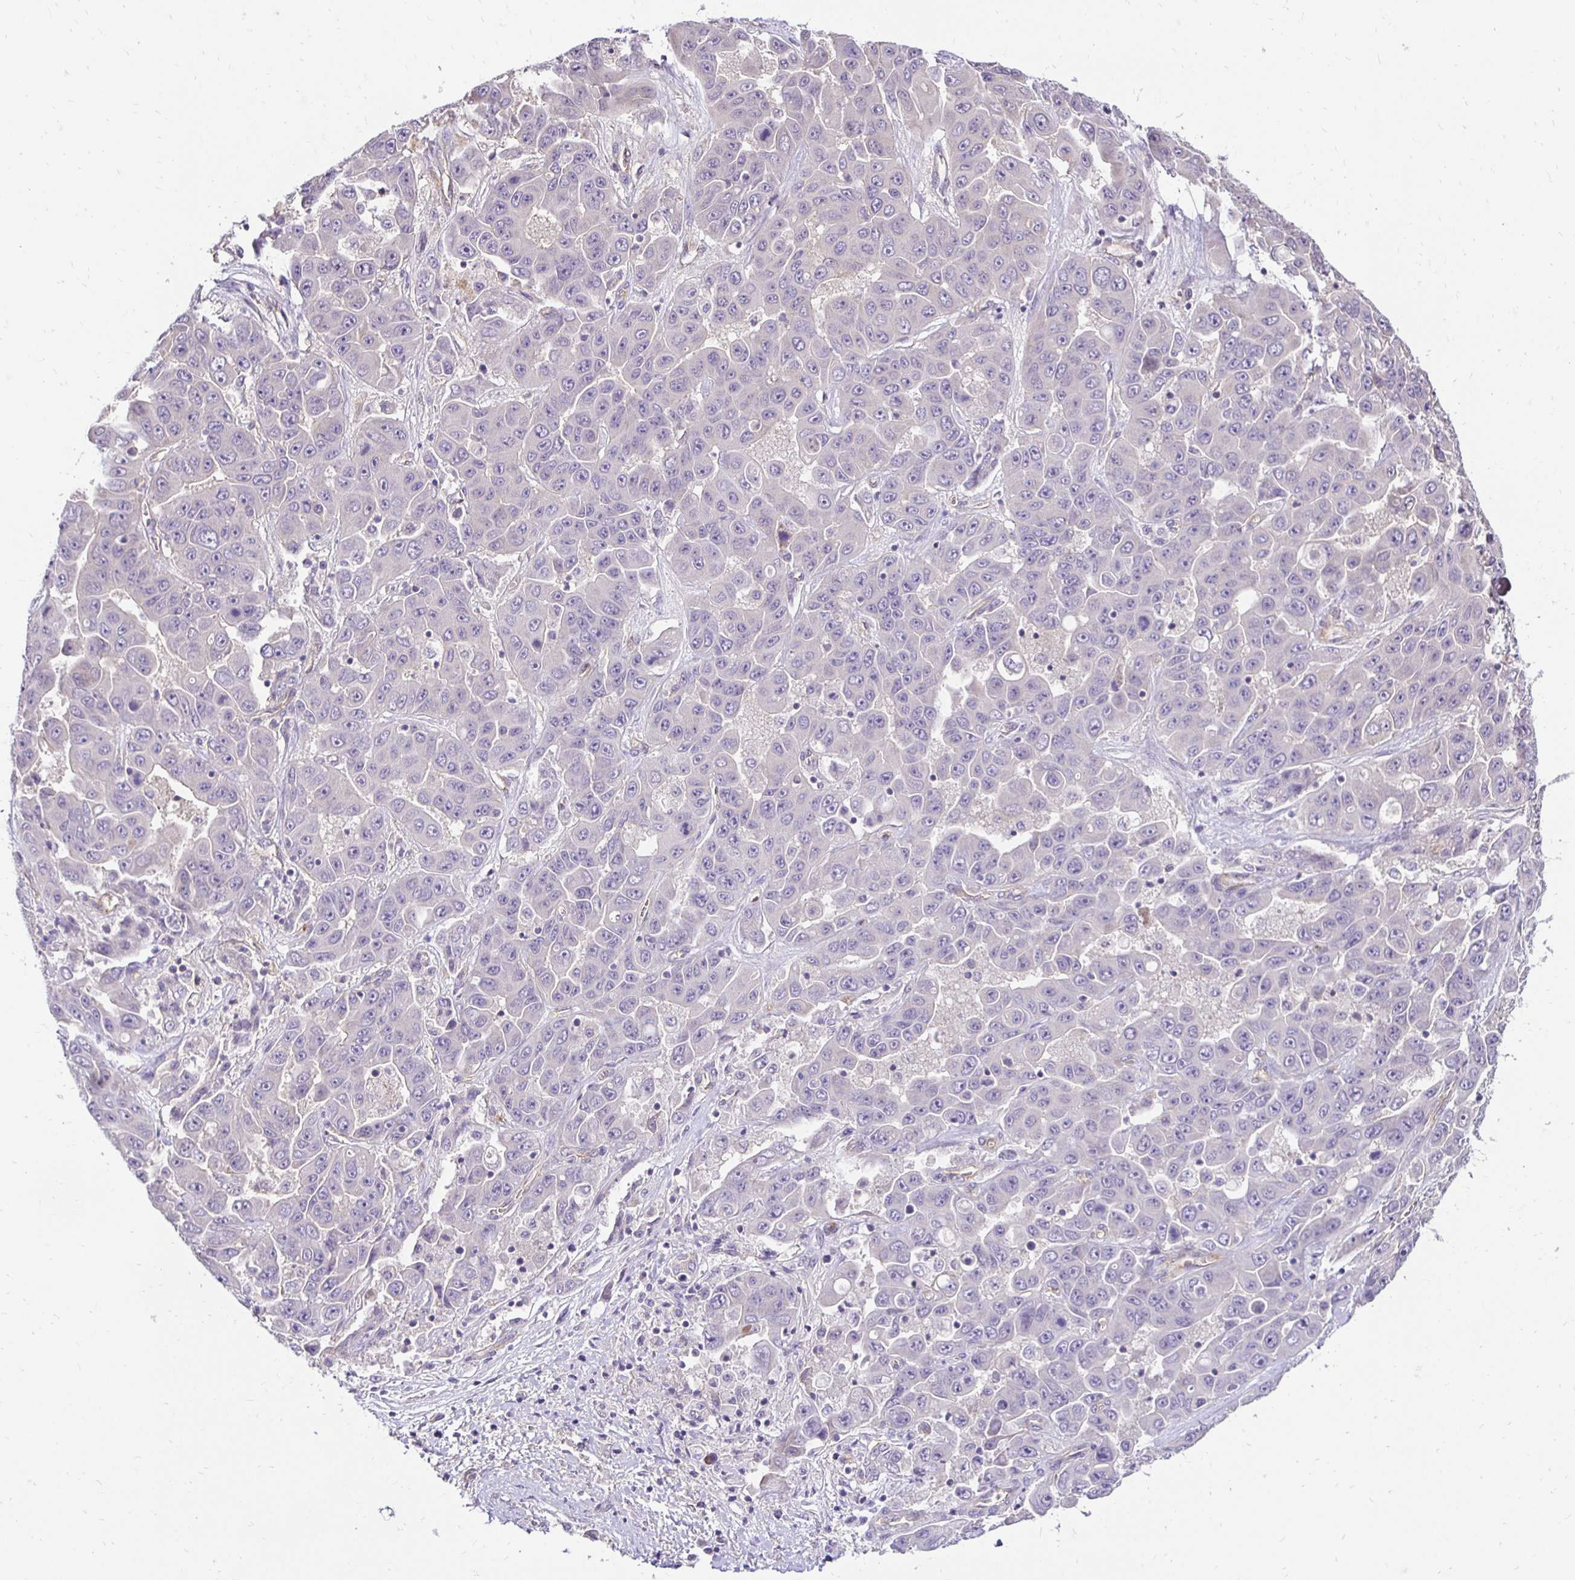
{"staining": {"intensity": "negative", "quantity": "none", "location": "none"}, "tissue": "liver cancer", "cell_type": "Tumor cells", "image_type": "cancer", "snomed": [{"axis": "morphology", "description": "Cholangiocarcinoma"}, {"axis": "topography", "description": "Liver"}], "caption": "High magnification brightfield microscopy of liver cancer stained with DAB (3,3'-diaminobenzidine) (brown) and counterstained with hematoxylin (blue): tumor cells show no significant staining. (Immunohistochemistry, brightfield microscopy, high magnification).", "gene": "SLC9A1", "patient": {"sex": "female", "age": 52}}